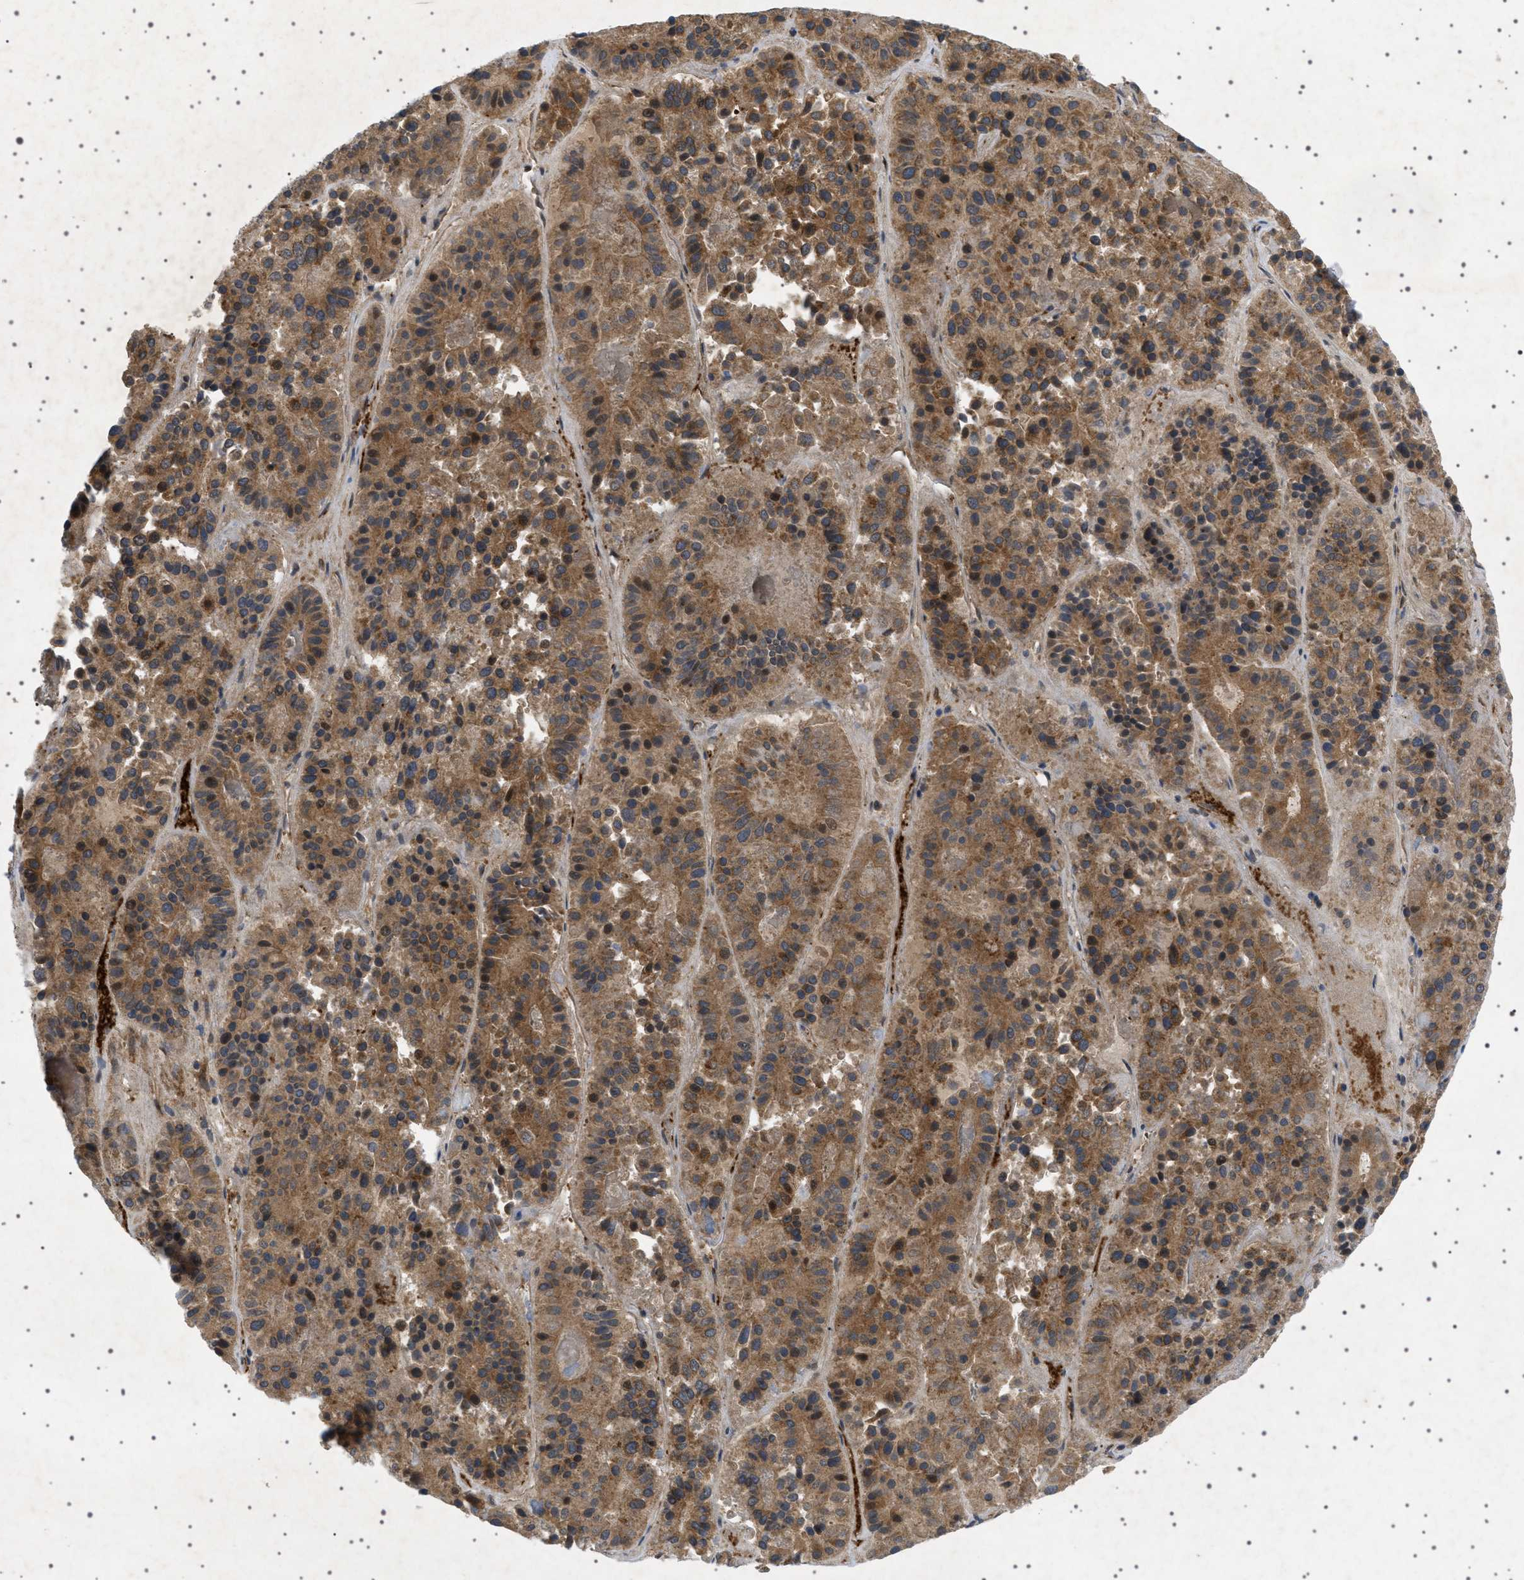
{"staining": {"intensity": "moderate", "quantity": ">75%", "location": "cytoplasmic/membranous"}, "tissue": "pancreatic cancer", "cell_type": "Tumor cells", "image_type": "cancer", "snomed": [{"axis": "morphology", "description": "Adenocarcinoma, NOS"}, {"axis": "topography", "description": "Pancreas"}], "caption": "Moderate cytoplasmic/membranous expression is appreciated in about >75% of tumor cells in pancreatic adenocarcinoma.", "gene": "CCDC186", "patient": {"sex": "male", "age": 50}}